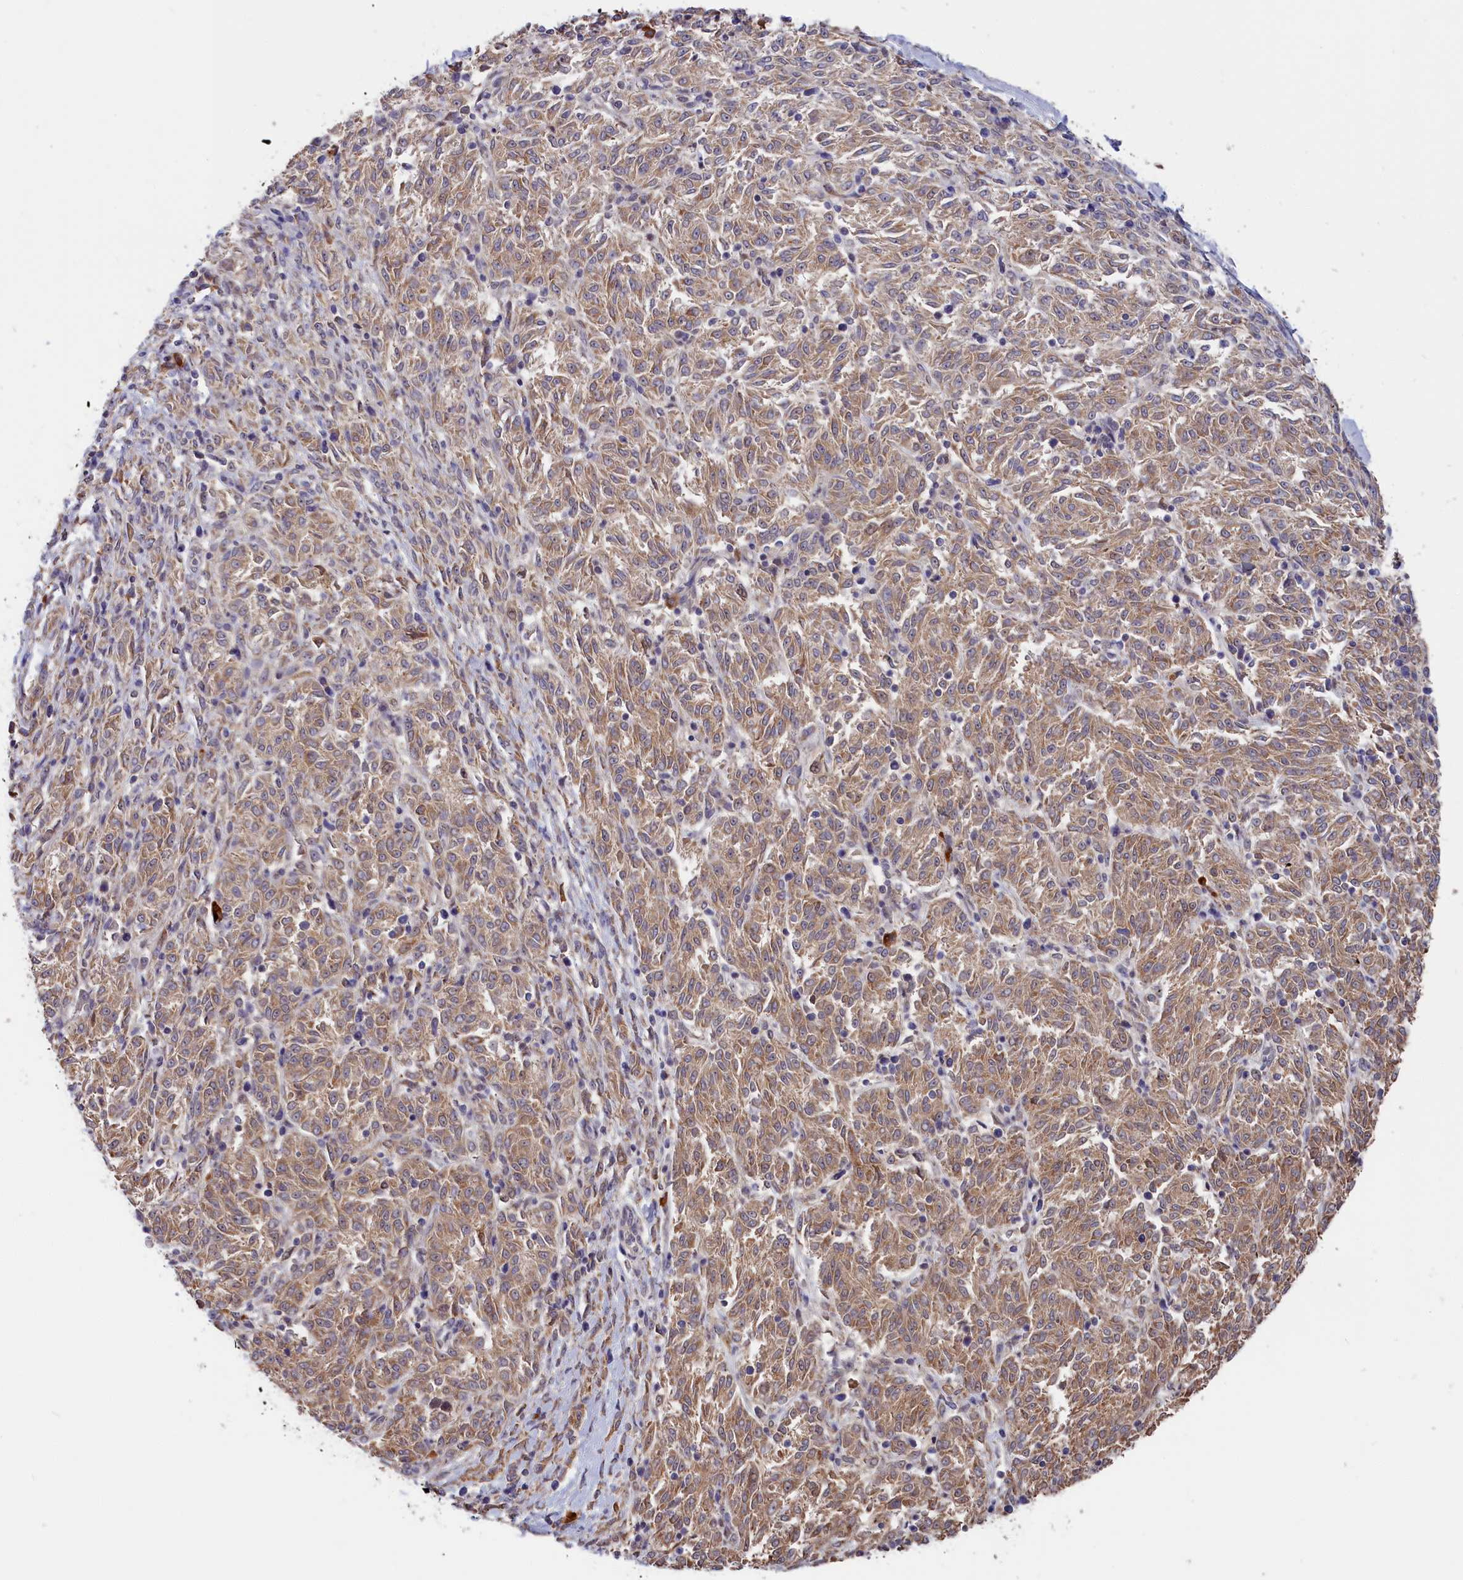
{"staining": {"intensity": "moderate", "quantity": ">75%", "location": "cytoplasmic/membranous"}, "tissue": "melanoma", "cell_type": "Tumor cells", "image_type": "cancer", "snomed": [{"axis": "morphology", "description": "Malignant melanoma, NOS"}, {"axis": "topography", "description": "Skin"}], "caption": "DAB immunohistochemical staining of human melanoma shows moderate cytoplasmic/membranous protein staining in approximately >75% of tumor cells.", "gene": "CEP44", "patient": {"sex": "female", "age": 72}}